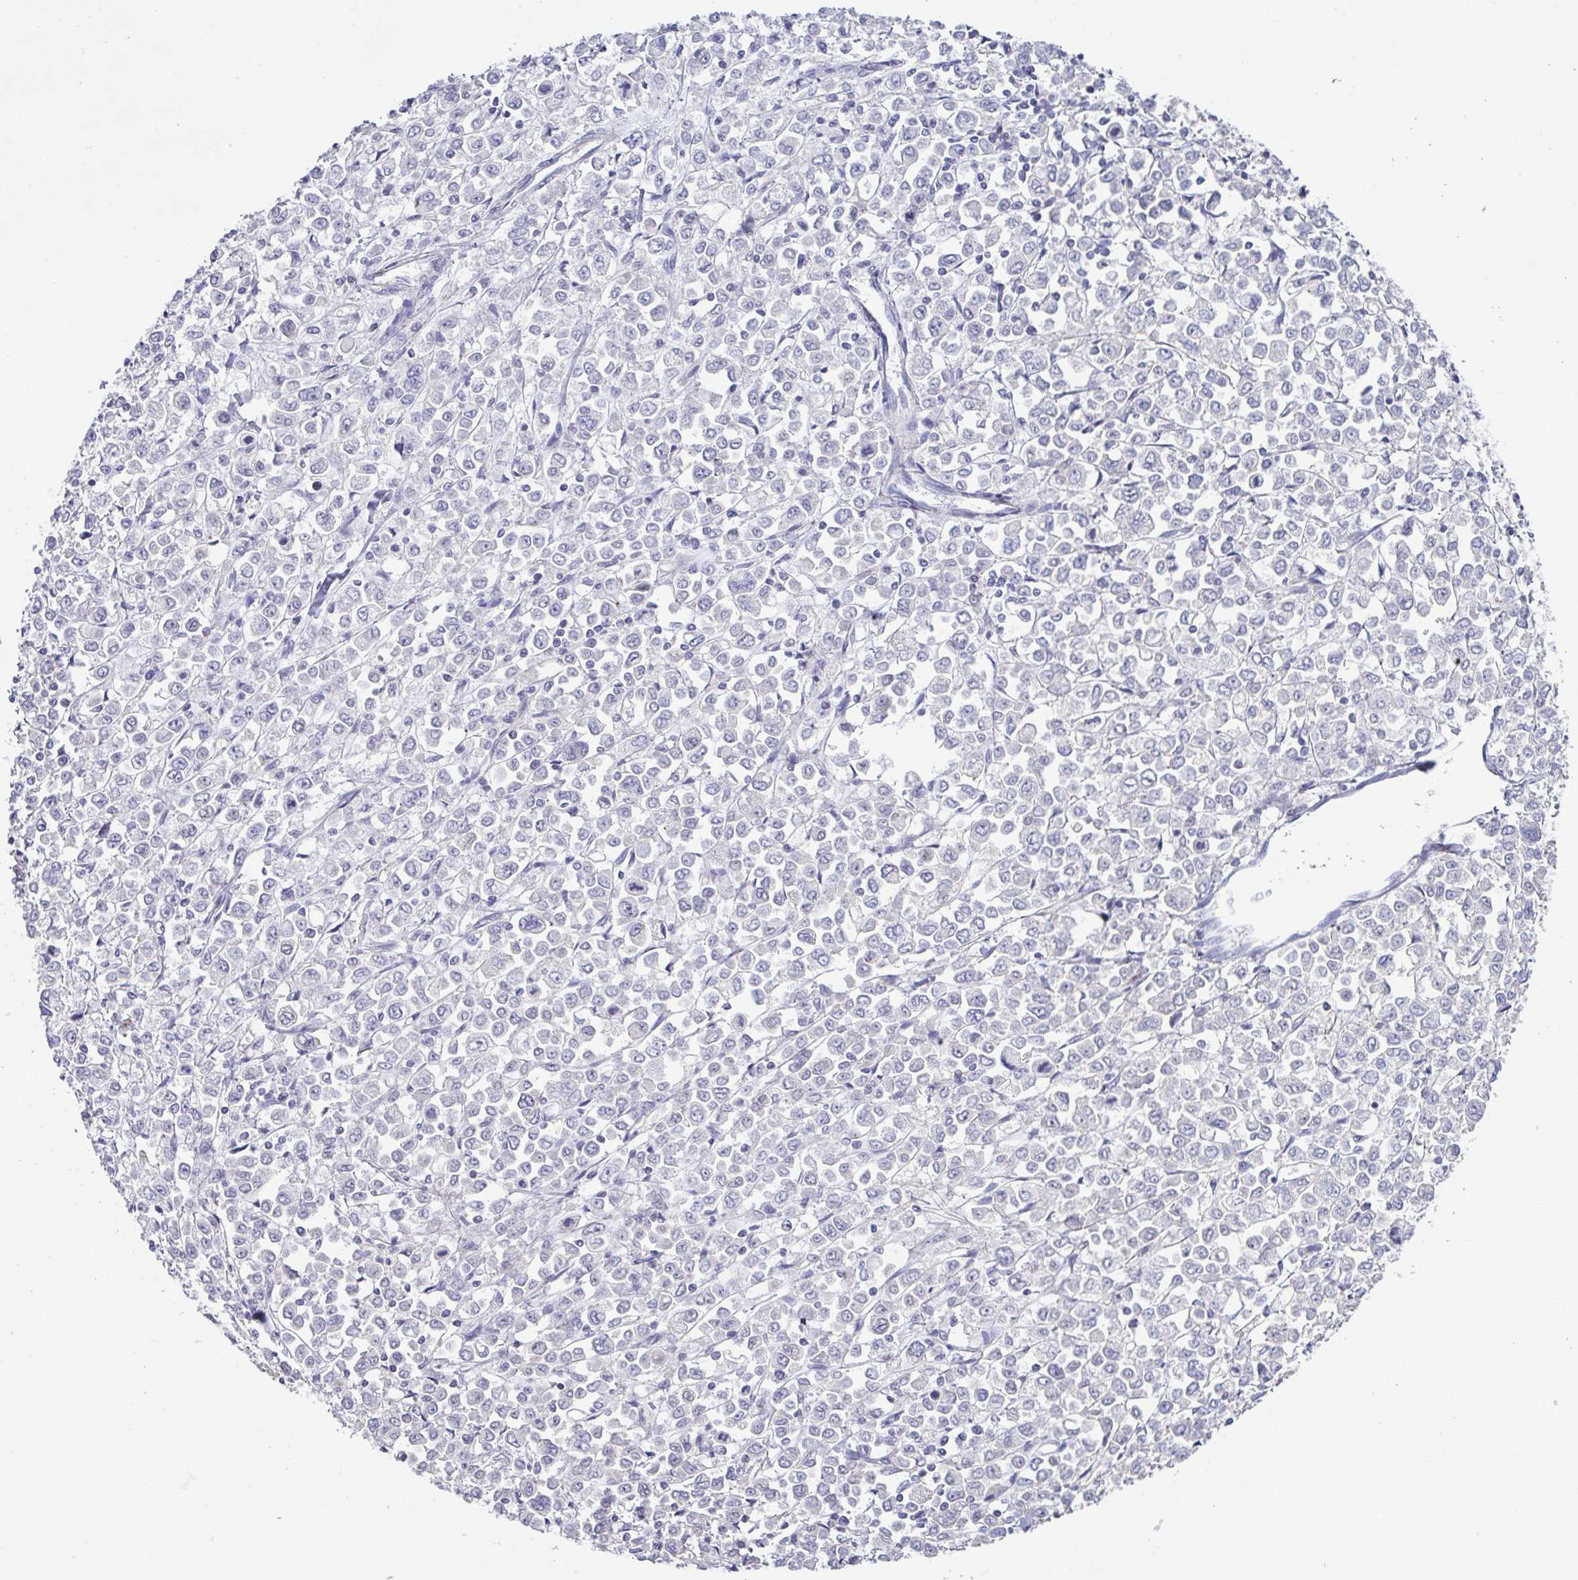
{"staining": {"intensity": "negative", "quantity": "none", "location": "none"}, "tissue": "stomach cancer", "cell_type": "Tumor cells", "image_type": "cancer", "snomed": [{"axis": "morphology", "description": "Adenocarcinoma, NOS"}, {"axis": "topography", "description": "Stomach, upper"}], "caption": "The photomicrograph demonstrates no significant staining in tumor cells of stomach cancer. The staining was performed using DAB to visualize the protein expression in brown, while the nuclei were stained in blue with hematoxylin (Magnification: 20x).", "gene": "UBE2Q1", "patient": {"sex": "male", "age": 70}}